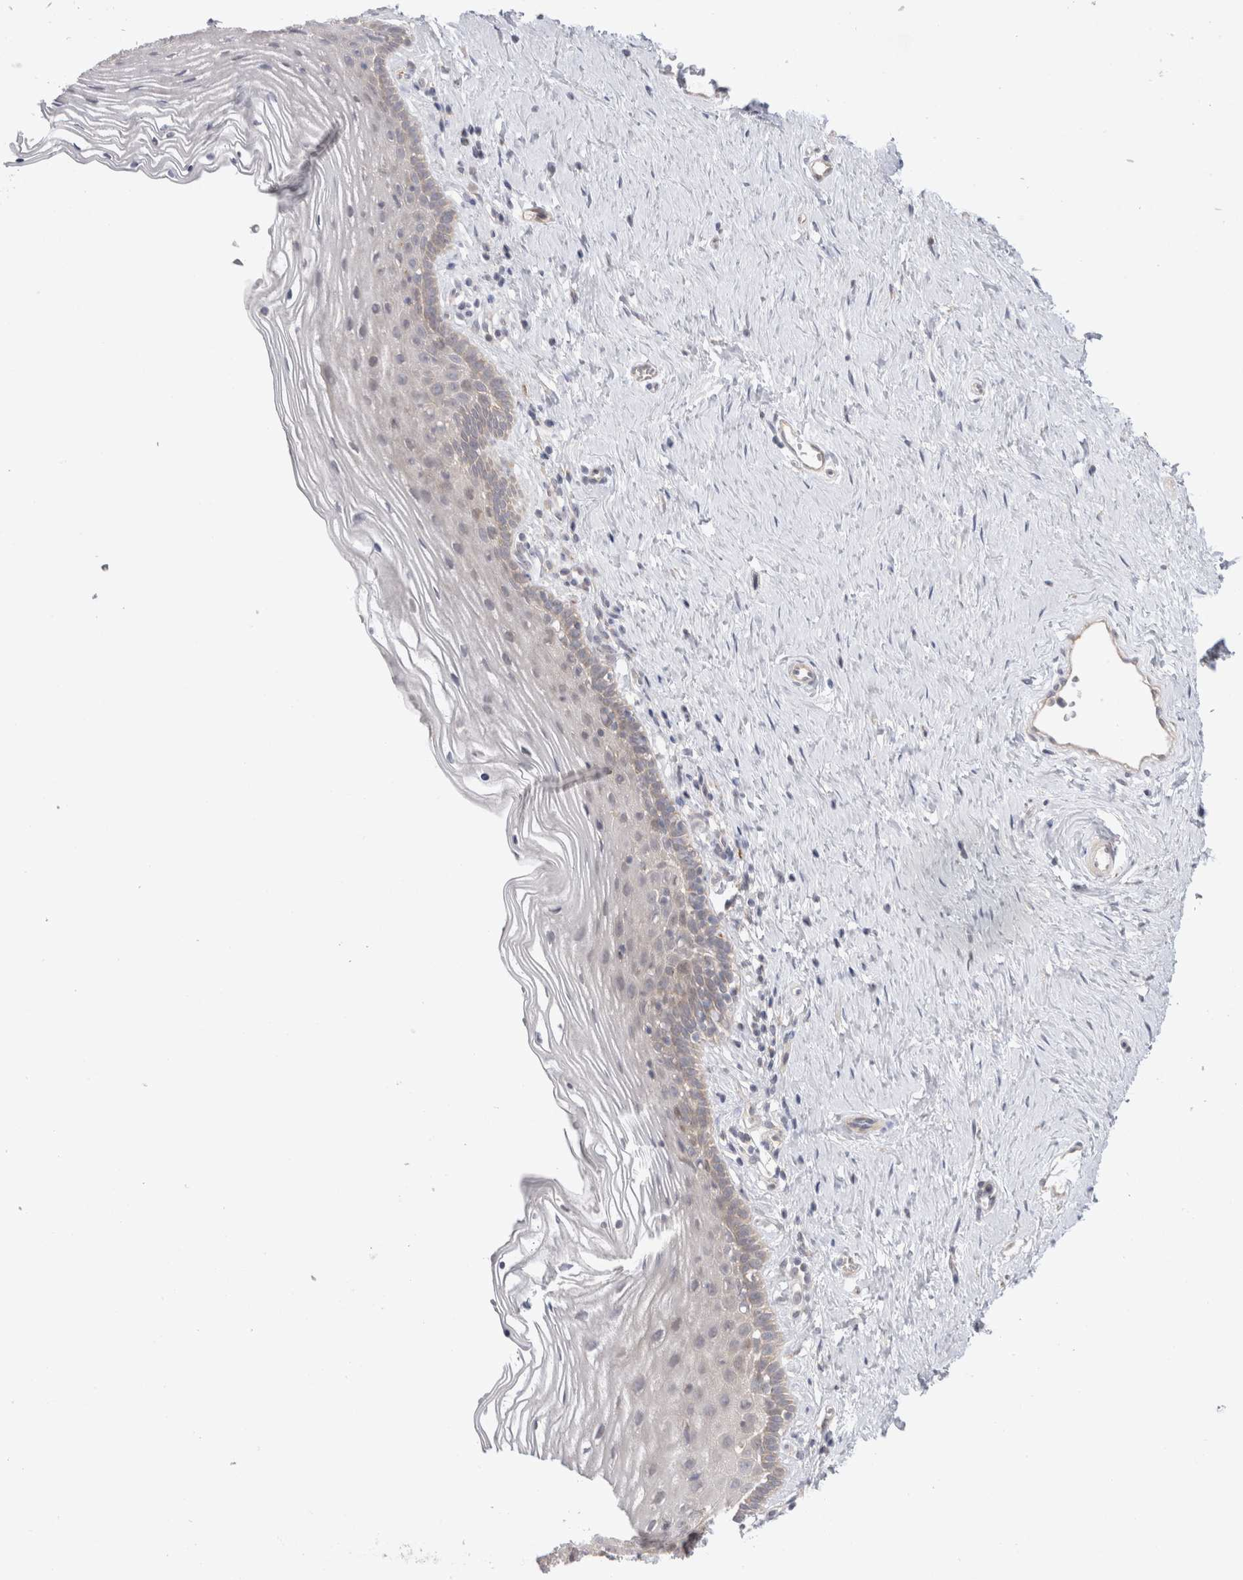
{"staining": {"intensity": "weak", "quantity": "<25%", "location": "cytoplasmic/membranous"}, "tissue": "vagina", "cell_type": "Squamous epithelial cells", "image_type": "normal", "snomed": [{"axis": "morphology", "description": "Normal tissue, NOS"}, {"axis": "topography", "description": "Vagina"}], "caption": "Immunohistochemistry photomicrograph of normal vagina stained for a protein (brown), which reveals no positivity in squamous epithelial cells.", "gene": "NPC1", "patient": {"sex": "female", "age": 32}}